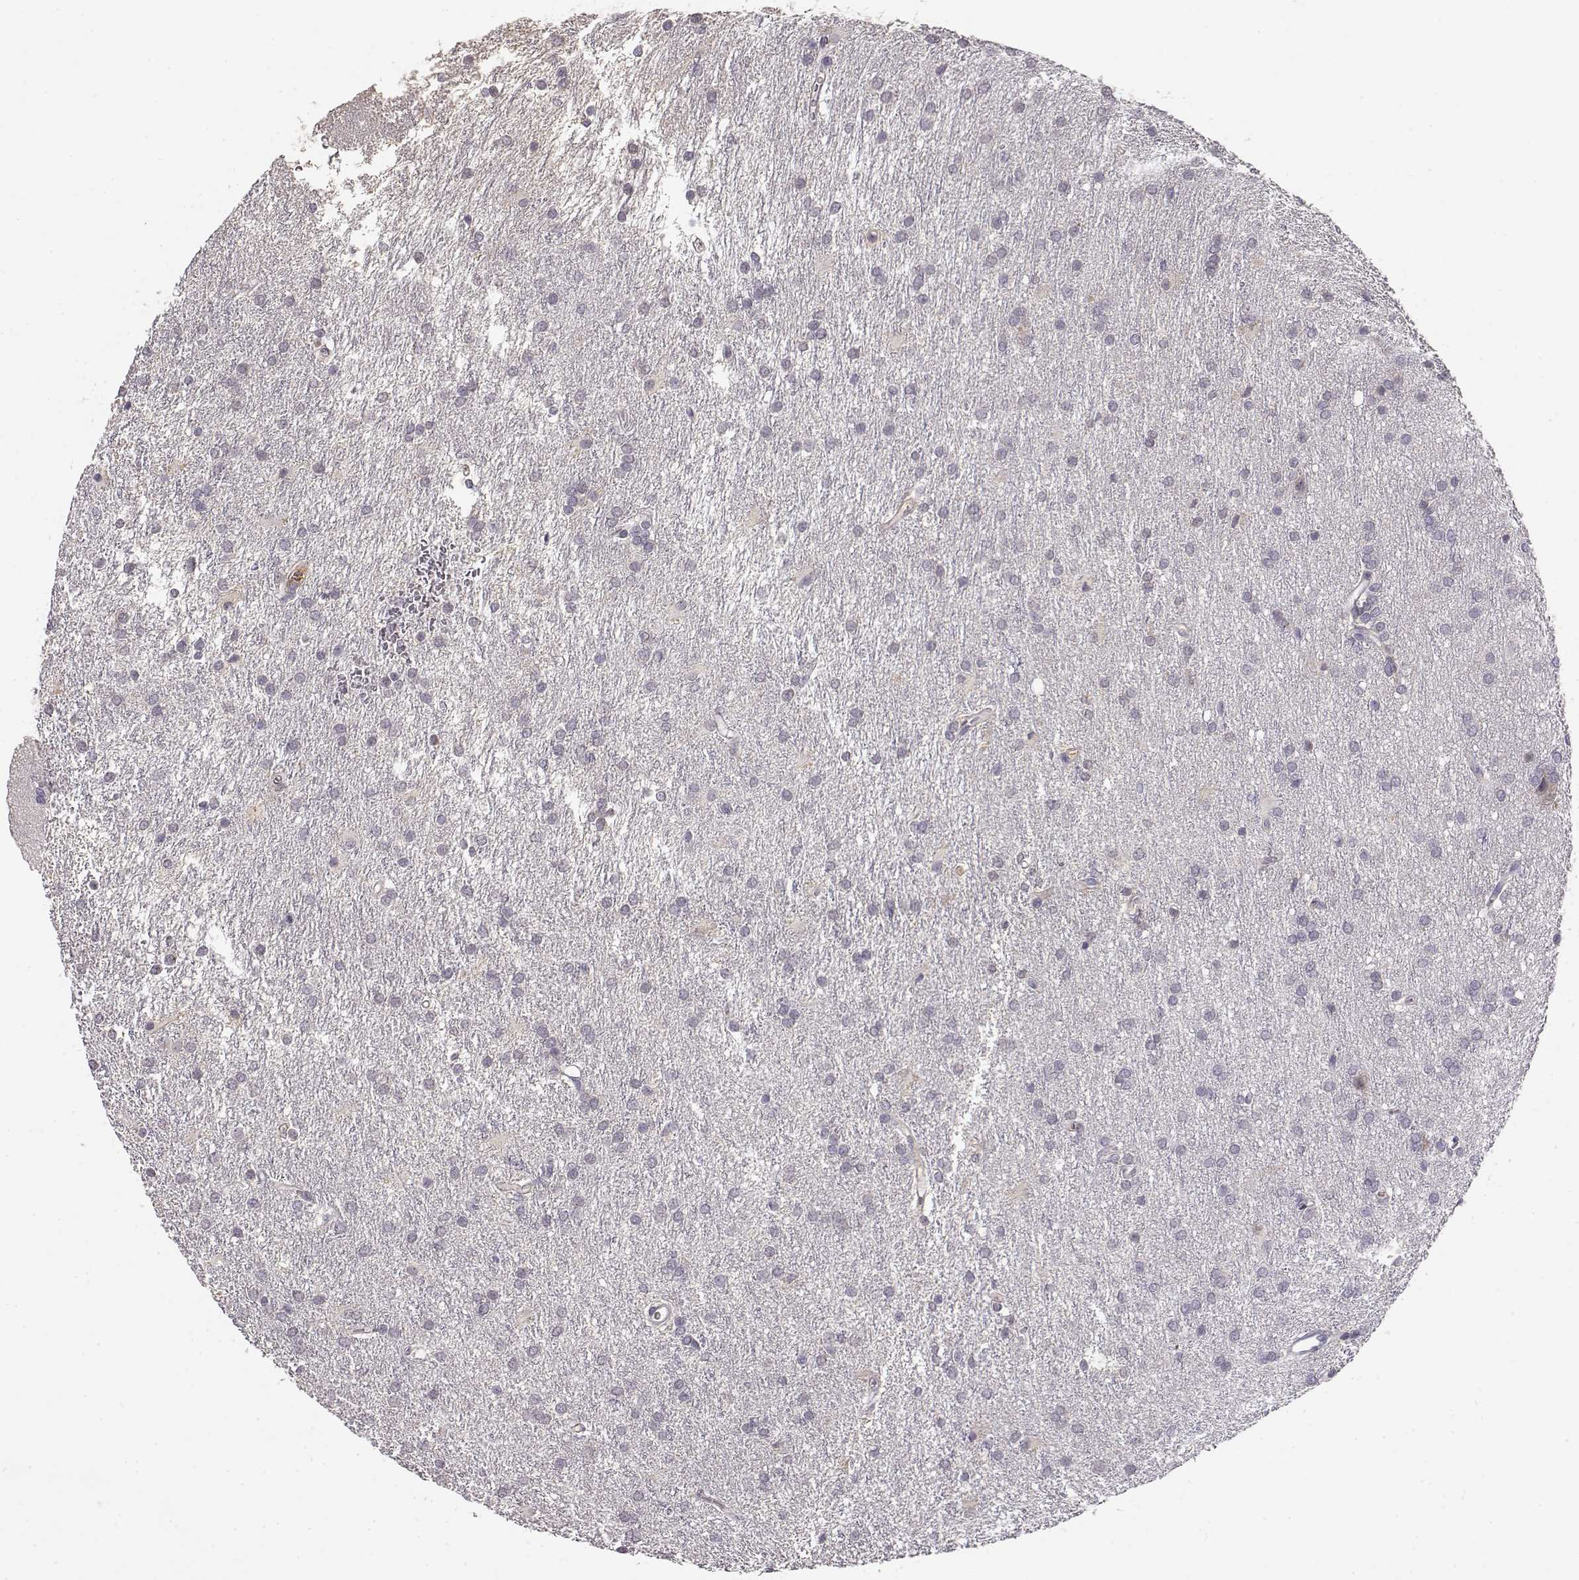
{"staining": {"intensity": "negative", "quantity": "none", "location": "none"}, "tissue": "glioma", "cell_type": "Tumor cells", "image_type": "cancer", "snomed": [{"axis": "morphology", "description": "Glioma, malignant, Low grade"}, {"axis": "topography", "description": "Brain"}], "caption": "Immunohistochemistry image of glioma stained for a protein (brown), which exhibits no staining in tumor cells.", "gene": "TACR1", "patient": {"sex": "female", "age": 32}}